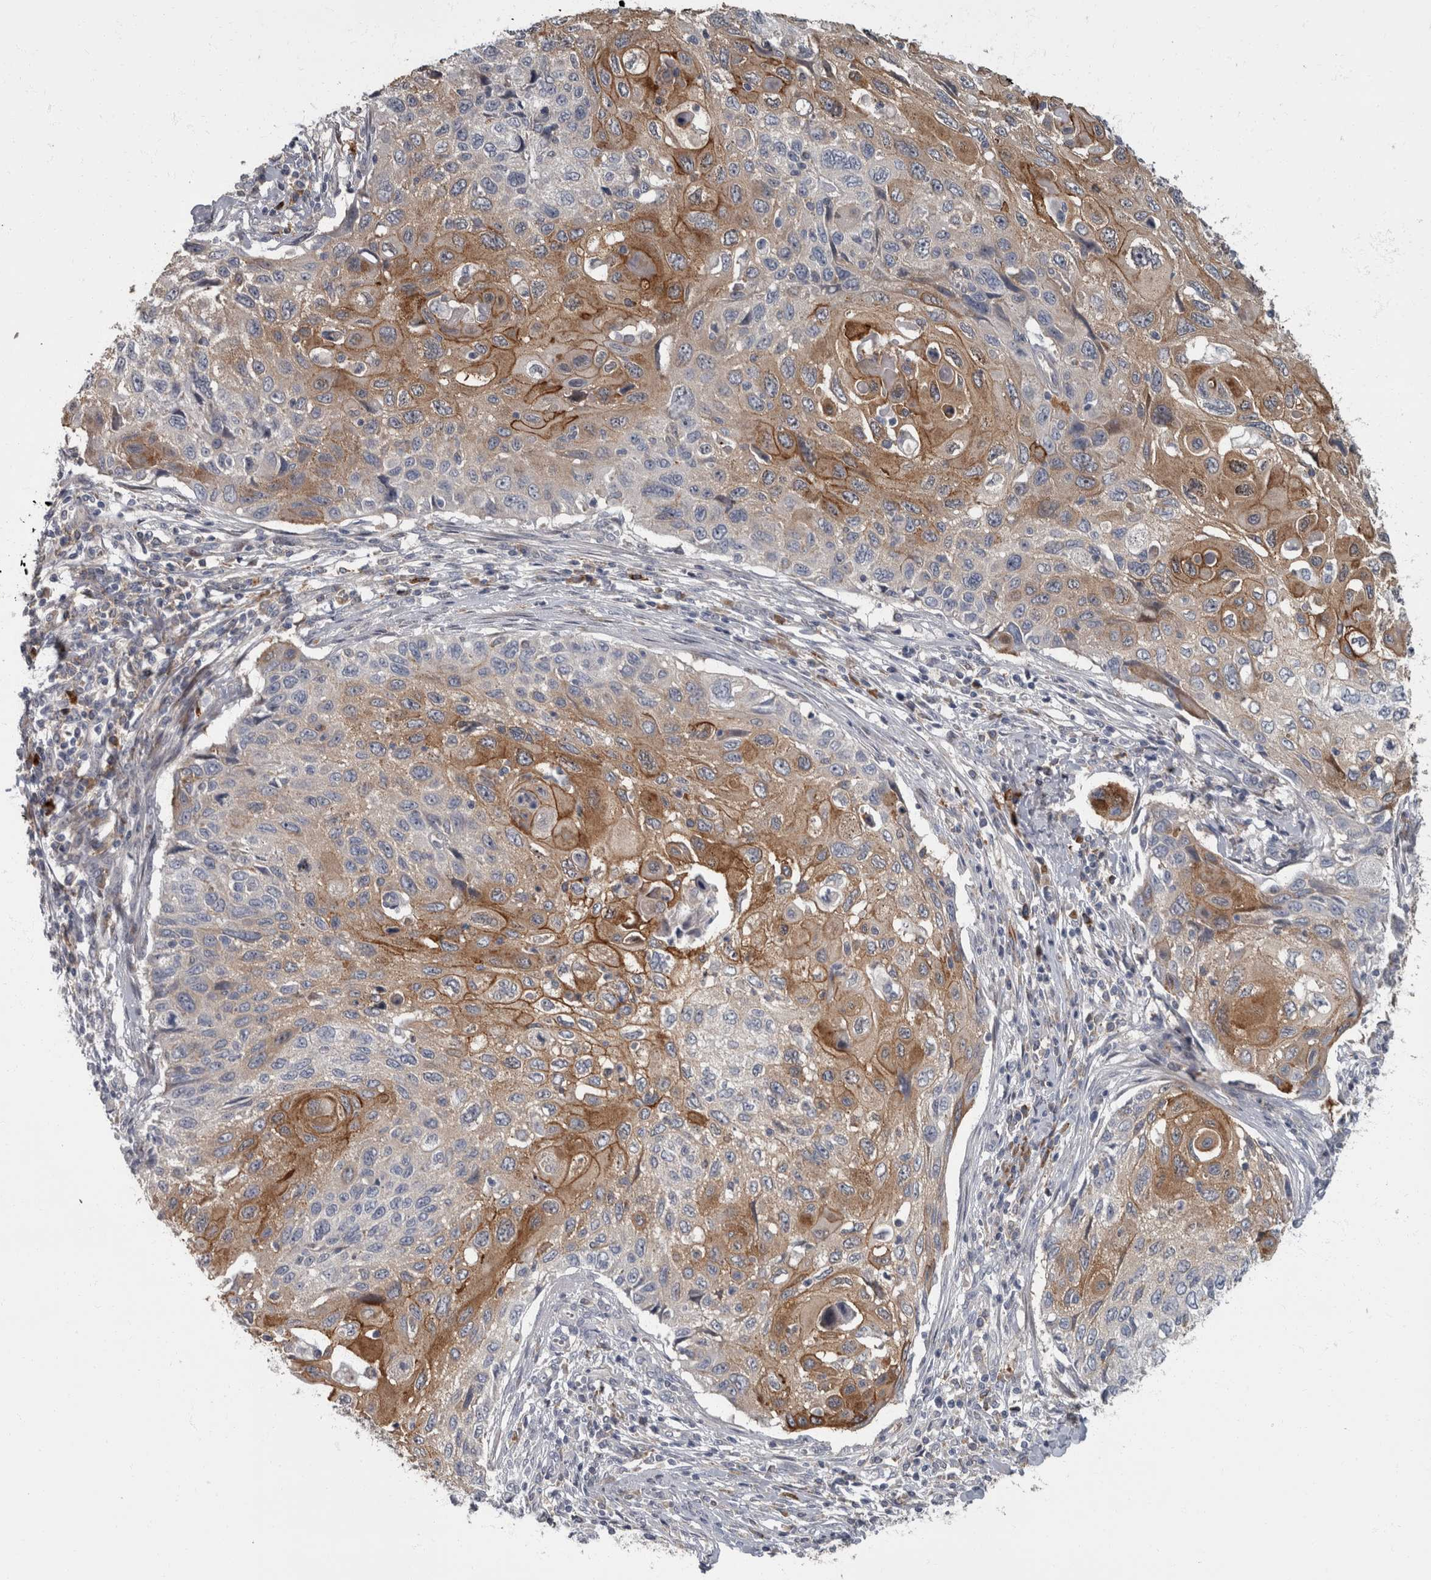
{"staining": {"intensity": "moderate", "quantity": ">75%", "location": "cytoplasmic/membranous"}, "tissue": "cervical cancer", "cell_type": "Tumor cells", "image_type": "cancer", "snomed": [{"axis": "morphology", "description": "Squamous cell carcinoma, NOS"}, {"axis": "topography", "description": "Cervix"}], "caption": "Protein expression analysis of human cervical cancer (squamous cell carcinoma) reveals moderate cytoplasmic/membranous expression in about >75% of tumor cells.", "gene": "CDC42BPG", "patient": {"sex": "female", "age": 70}}